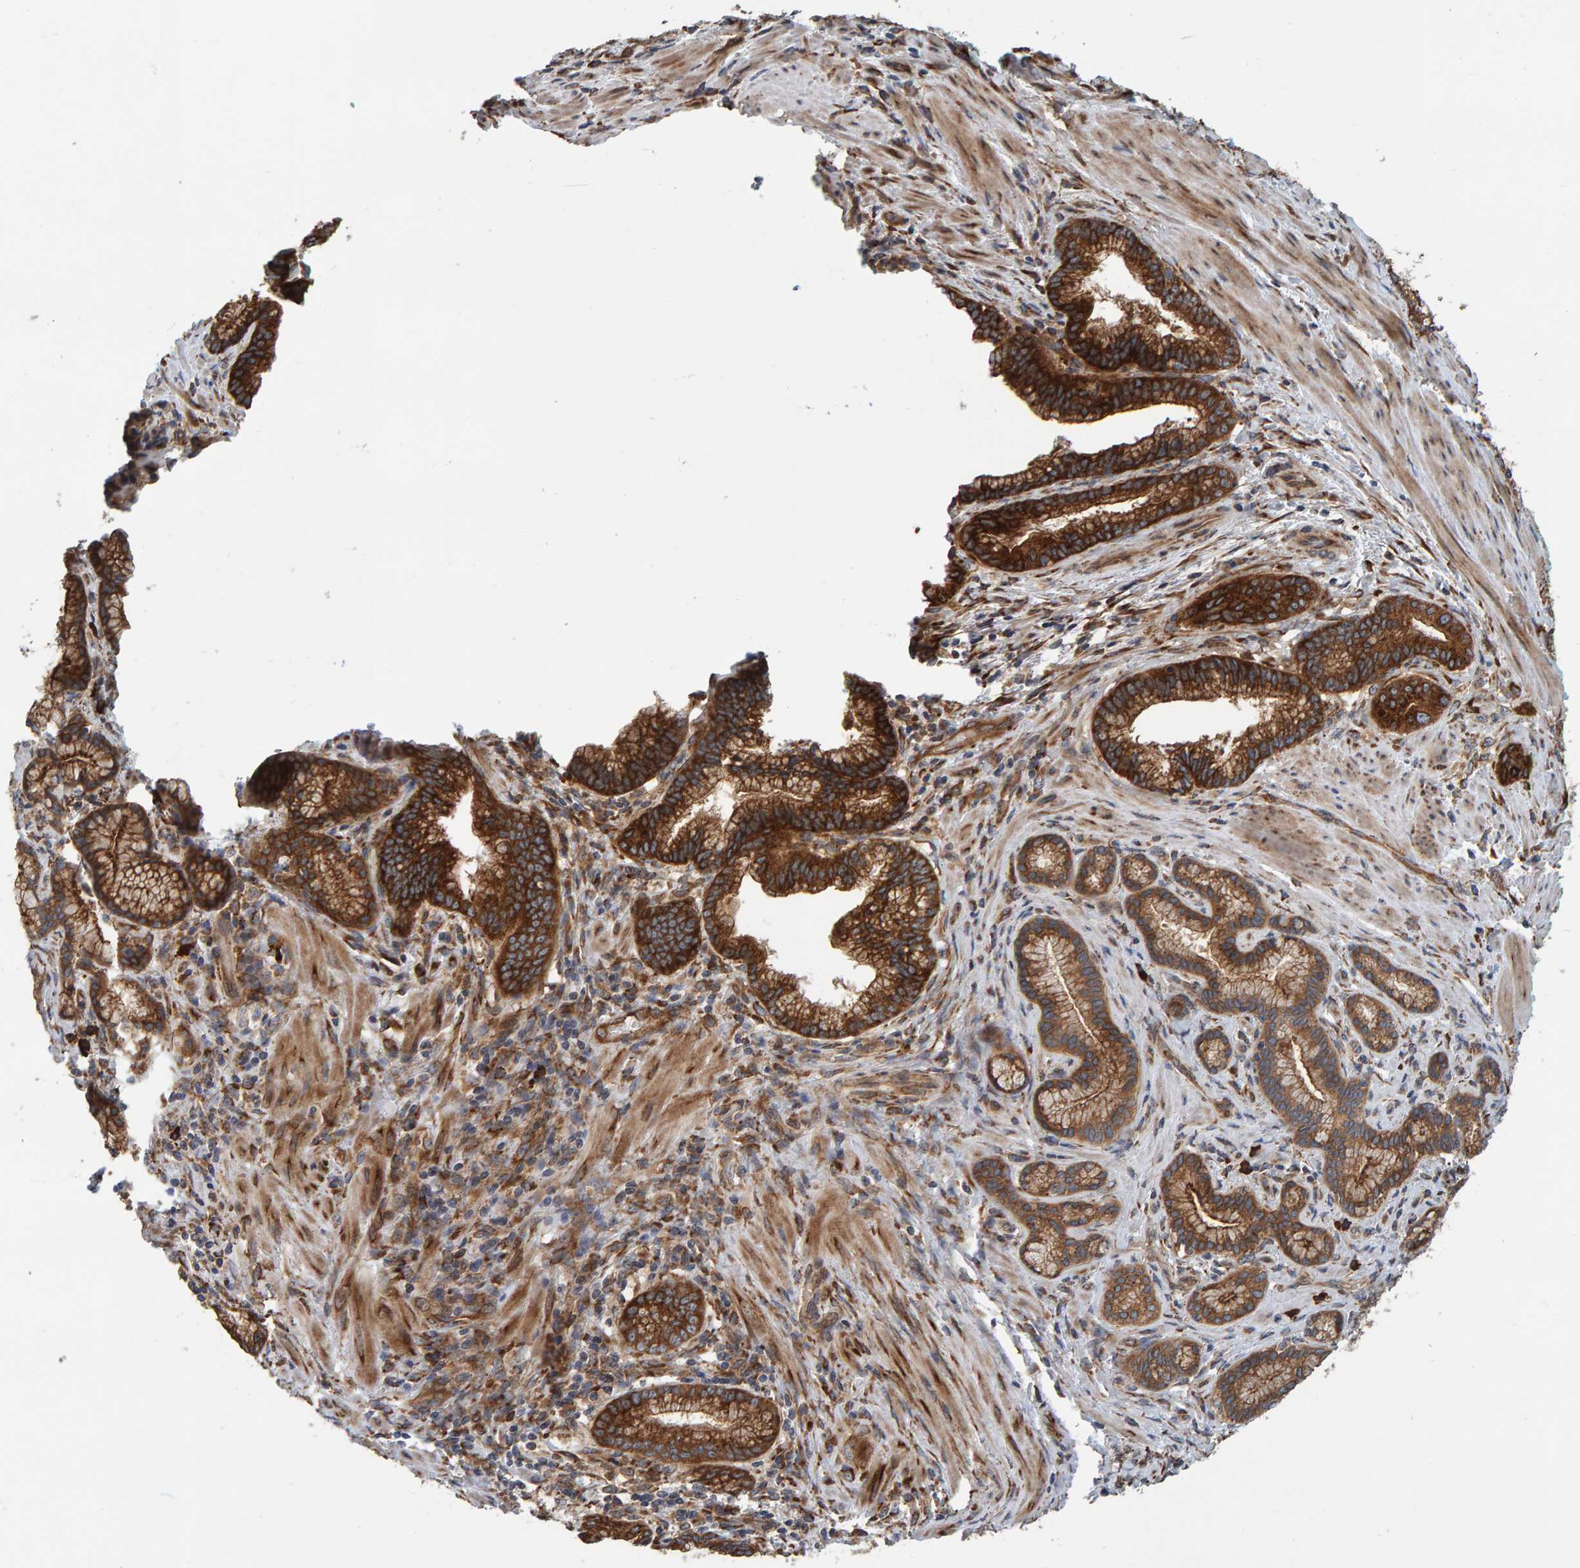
{"staining": {"intensity": "strong", "quantity": ">75%", "location": "cytoplasmic/membranous"}, "tissue": "pancreatic cancer", "cell_type": "Tumor cells", "image_type": "cancer", "snomed": [{"axis": "morphology", "description": "Adenocarcinoma, NOS"}, {"axis": "topography", "description": "Pancreas"}], "caption": "Approximately >75% of tumor cells in human adenocarcinoma (pancreatic) exhibit strong cytoplasmic/membranous protein staining as visualized by brown immunohistochemical staining.", "gene": "BAIAP2", "patient": {"sex": "female", "age": 64}}